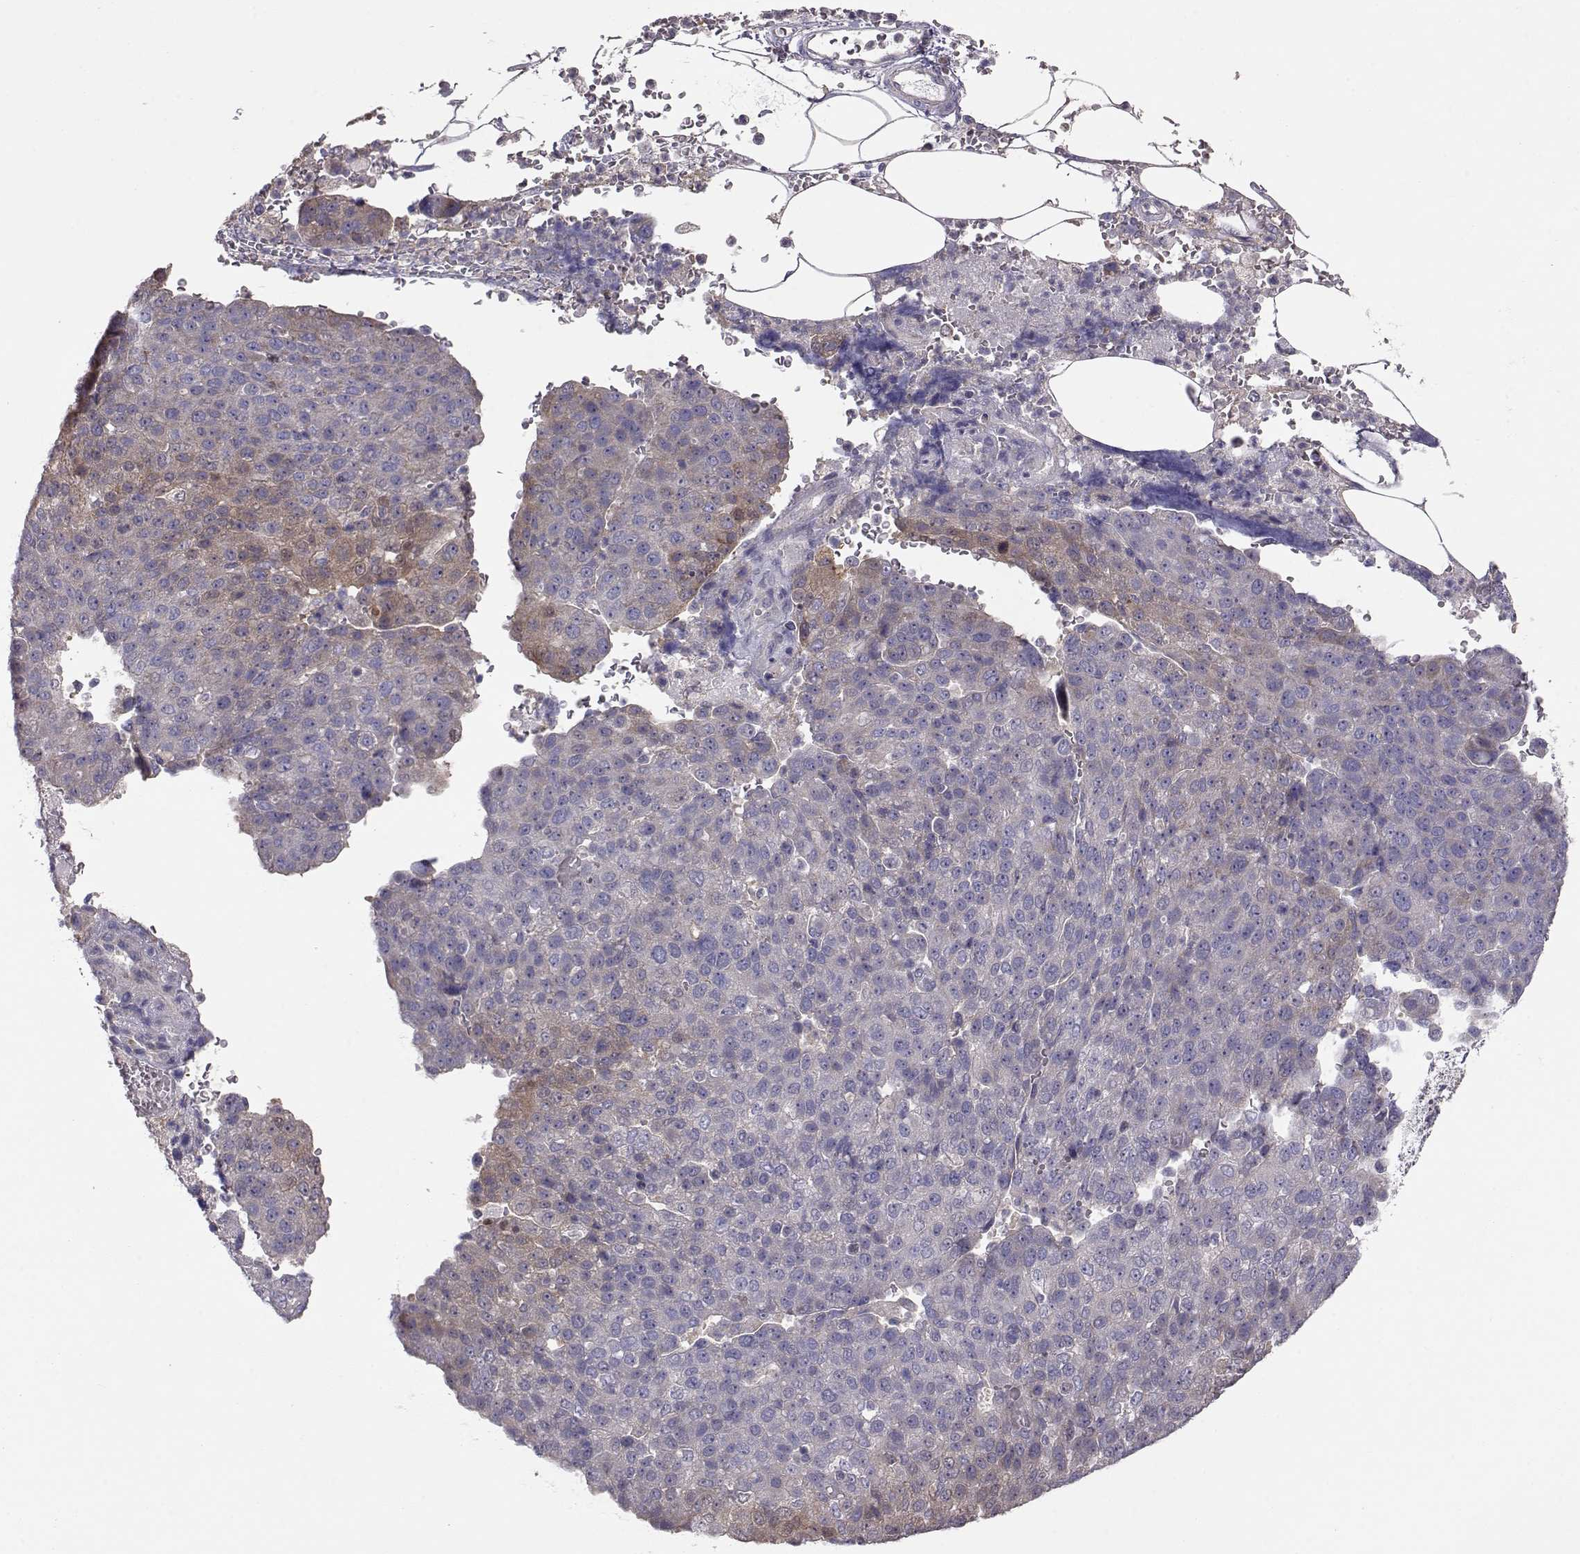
{"staining": {"intensity": "weak", "quantity": "<25%", "location": "cytoplasmic/membranous"}, "tissue": "pancreatic cancer", "cell_type": "Tumor cells", "image_type": "cancer", "snomed": [{"axis": "morphology", "description": "Adenocarcinoma, NOS"}, {"axis": "topography", "description": "Pancreas"}], "caption": "DAB (3,3'-diaminobenzidine) immunohistochemical staining of adenocarcinoma (pancreatic) displays no significant positivity in tumor cells. Nuclei are stained in blue.", "gene": "NCAM2", "patient": {"sex": "female", "age": 61}}